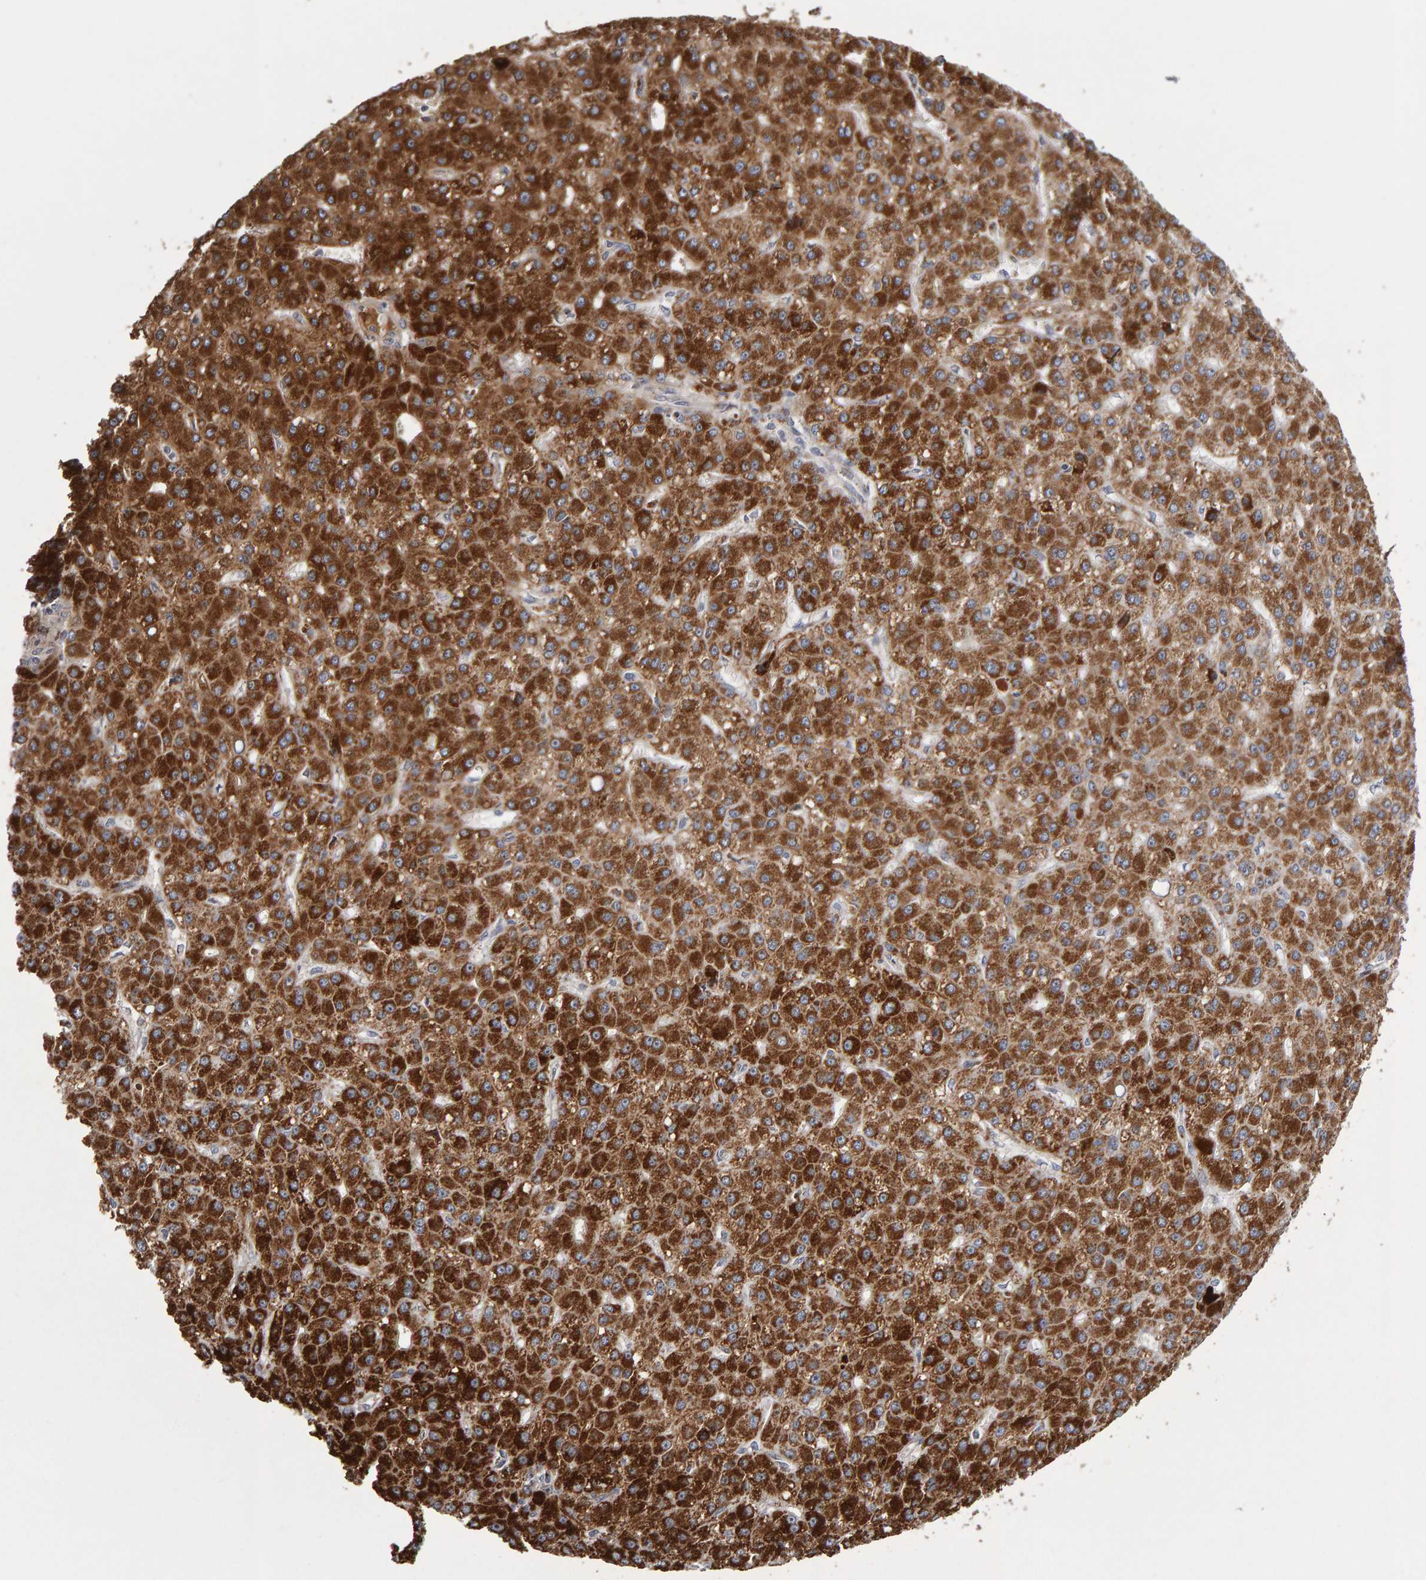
{"staining": {"intensity": "strong", "quantity": ">75%", "location": "cytoplasmic/membranous"}, "tissue": "liver cancer", "cell_type": "Tumor cells", "image_type": "cancer", "snomed": [{"axis": "morphology", "description": "Carcinoma, Hepatocellular, NOS"}, {"axis": "topography", "description": "Liver"}], "caption": "Immunohistochemistry (IHC) of hepatocellular carcinoma (liver) reveals high levels of strong cytoplasmic/membranous expression in about >75% of tumor cells.", "gene": "CANT1", "patient": {"sex": "male", "age": 67}}